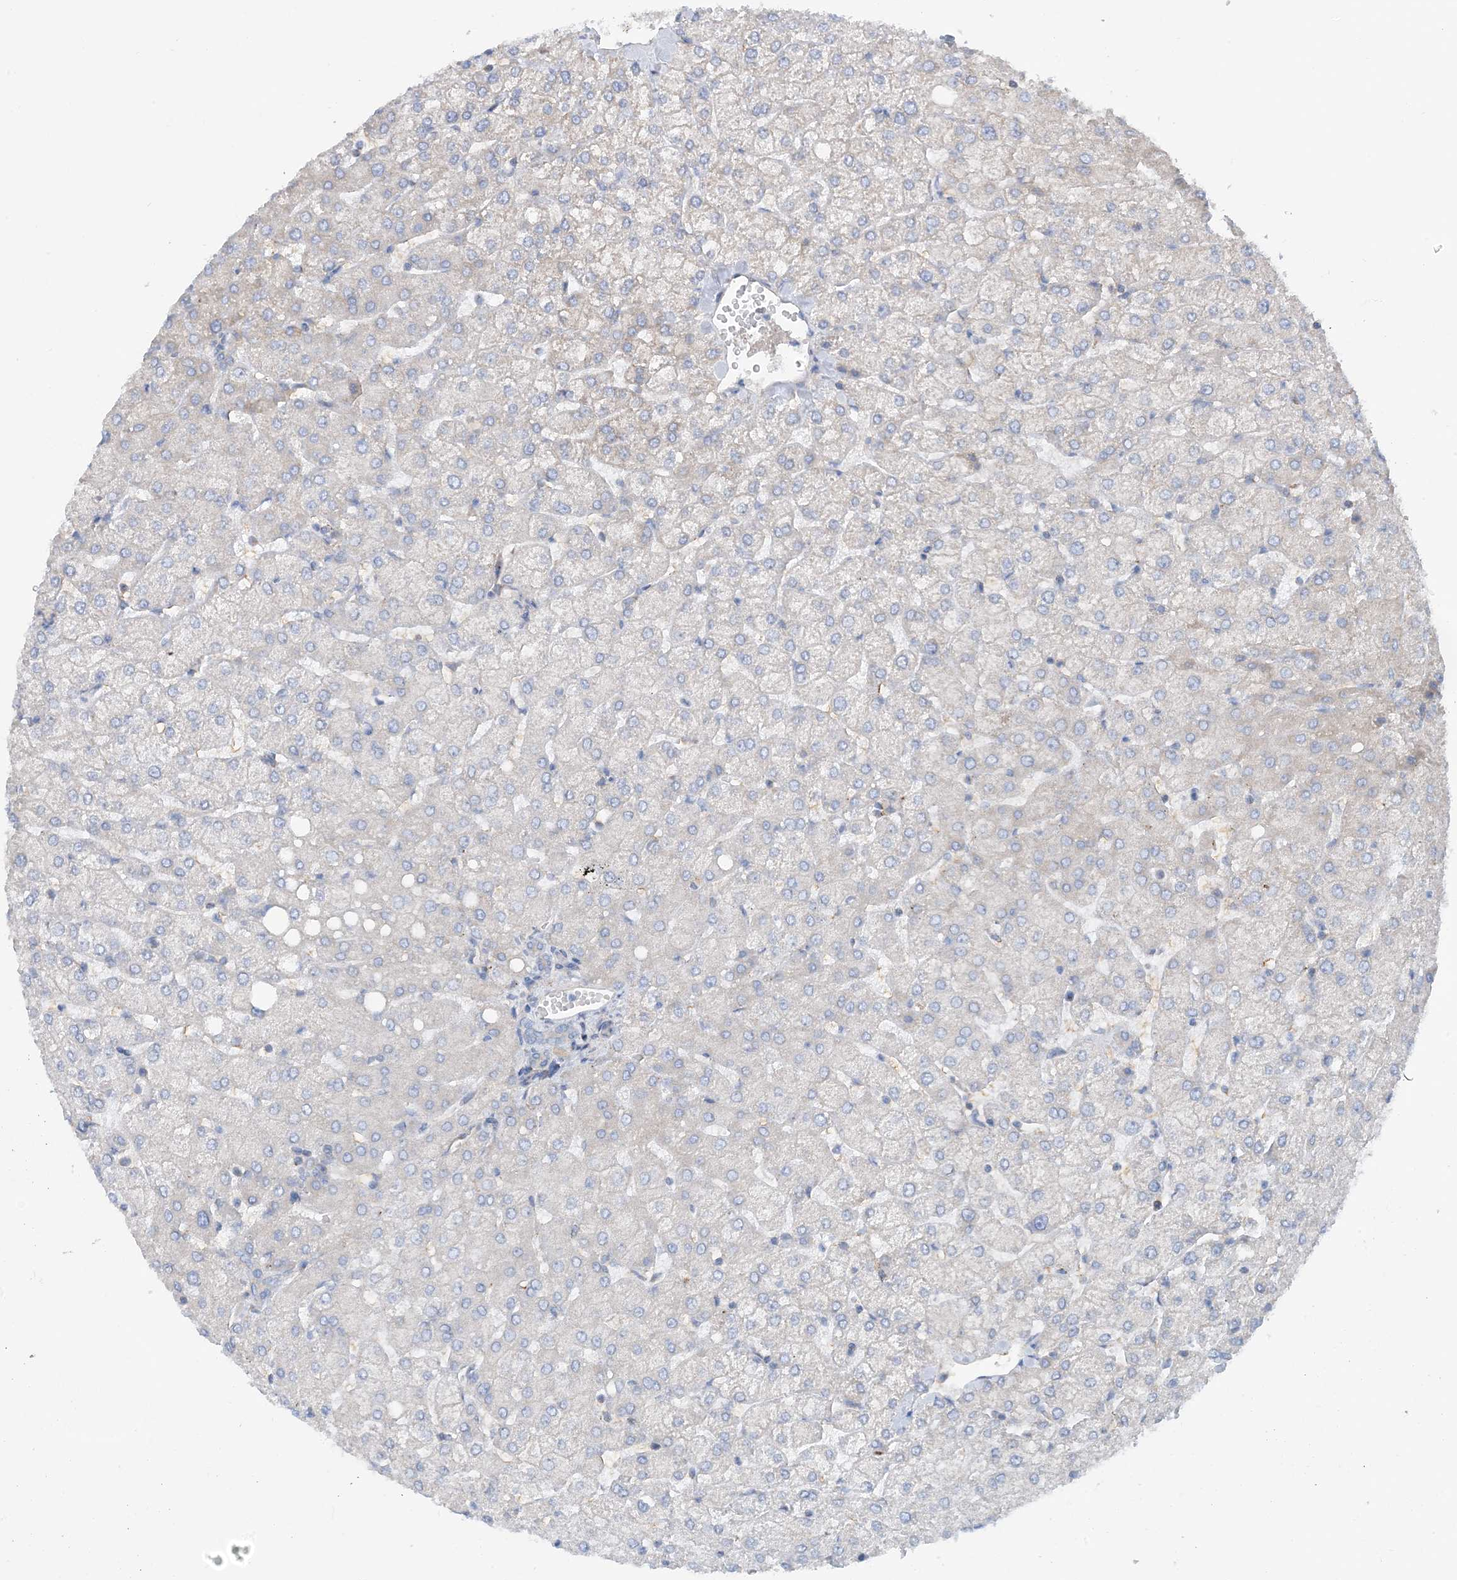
{"staining": {"intensity": "negative", "quantity": "none", "location": "none"}, "tissue": "liver", "cell_type": "Cholangiocytes", "image_type": "normal", "snomed": [{"axis": "morphology", "description": "Normal tissue, NOS"}, {"axis": "topography", "description": "Liver"}], "caption": "Histopathology image shows no protein expression in cholangiocytes of unremarkable liver. The staining was performed using DAB (3,3'-diaminobenzidine) to visualize the protein expression in brown, while the nuclei were stained in blue with hematoxylin (Magnification: 20x).", "gene": "PHOSPHO2", "patient": {"sex": "female", "age": 54}}